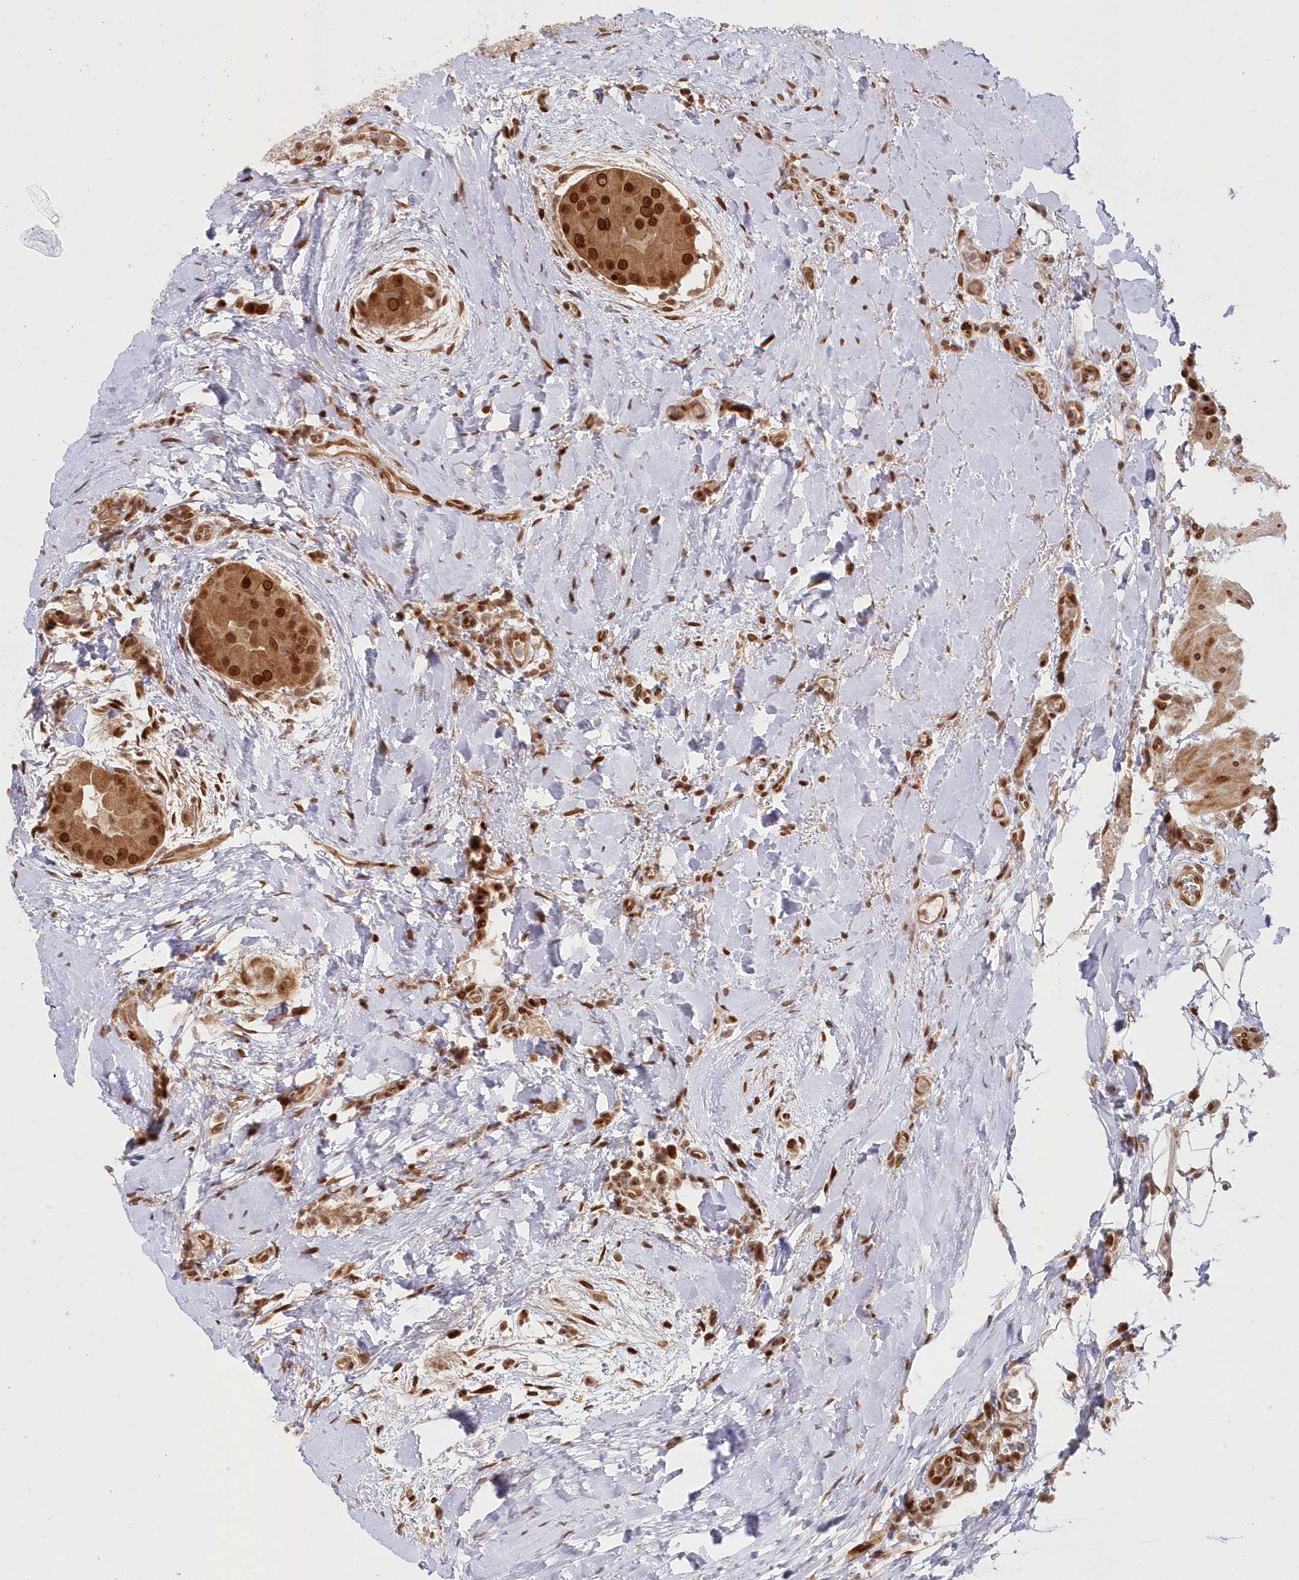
{"staining": {"intensity": "strong", "quantity": ">75%", "location": "cytoplasmic/membranous,nuclear"}, "tissue": "thyroid cancer", "cell_type": "Tumor cells", "image_type": "cancer", "snomed": [{"axis": "morphology", "description": "Papillary adenocarcinoma, NOS"}, {"axis": "topography", "description": "Thyroid gland"}], "caption": "Strong cytoplasmic/membranous and nuclear staining is appreciated in approximately >75% of tumor cells in thyroid papillary adenocarcinoma. (IHC, brightfield microscopy, high magnification).", "gene": "TOGARAM2", "patient": {"sex": "male", "age": 33}}